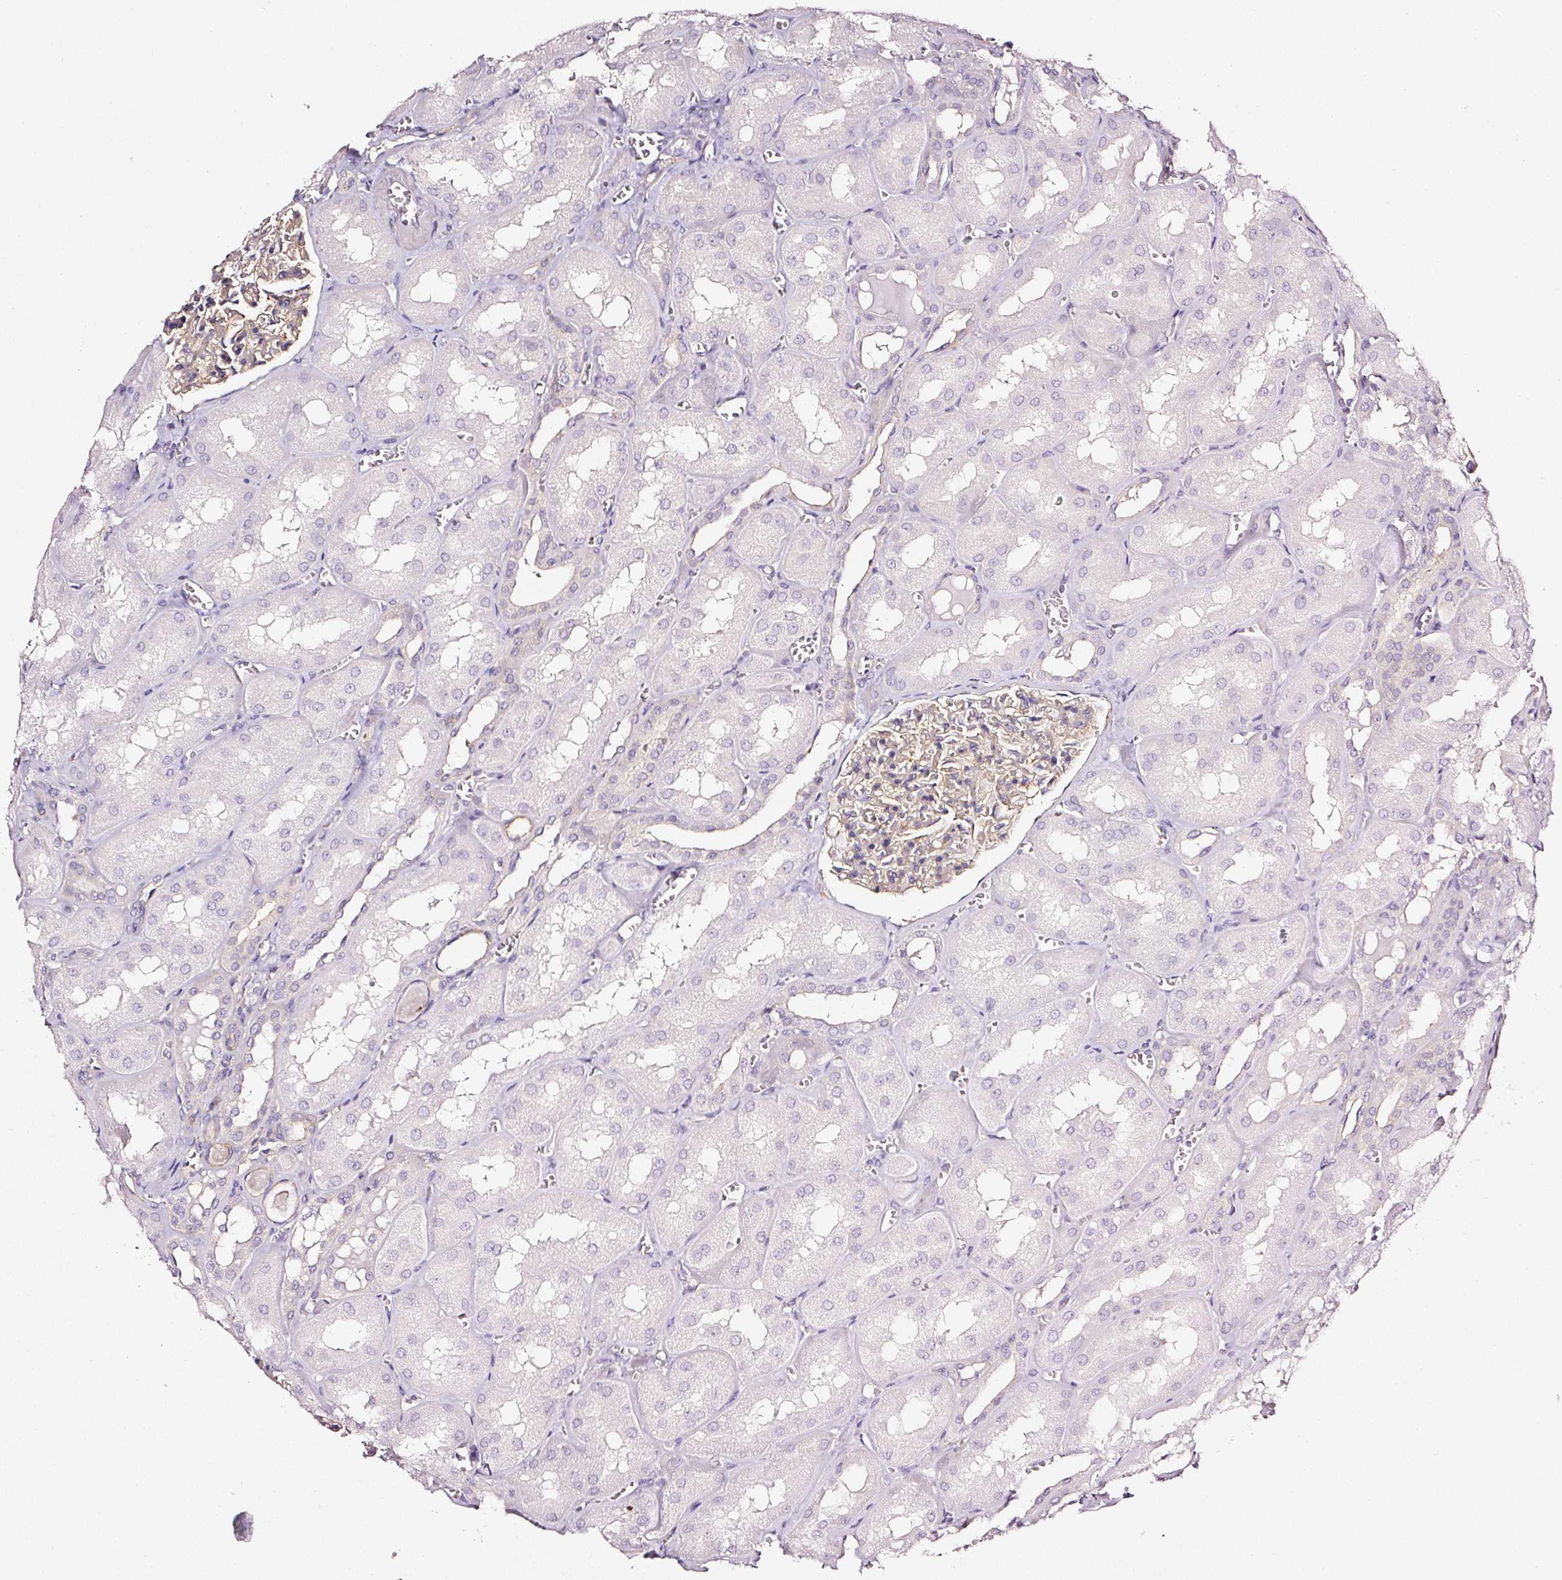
{"staining": {"intensity": "weak", "quantity": "25%-75%", "location": "cytoplasmic/membranous"}, "tissue": "kidney", "cell_type": "Cells in glomeruli", "image_type": "normal", "snomed": [{"axis": "morphology", "description": "Normal tissue, NOS"}, {"axis": "topography", "description": "Kidney"}], "caption": "This is a histology image of IHC staining of unremarkable kidney, which shows weak expression in the cytoplasmic/membranous of cells in glomeruli.", "gene": "CD47", "patient": {"sex": "male", "age": 61}}